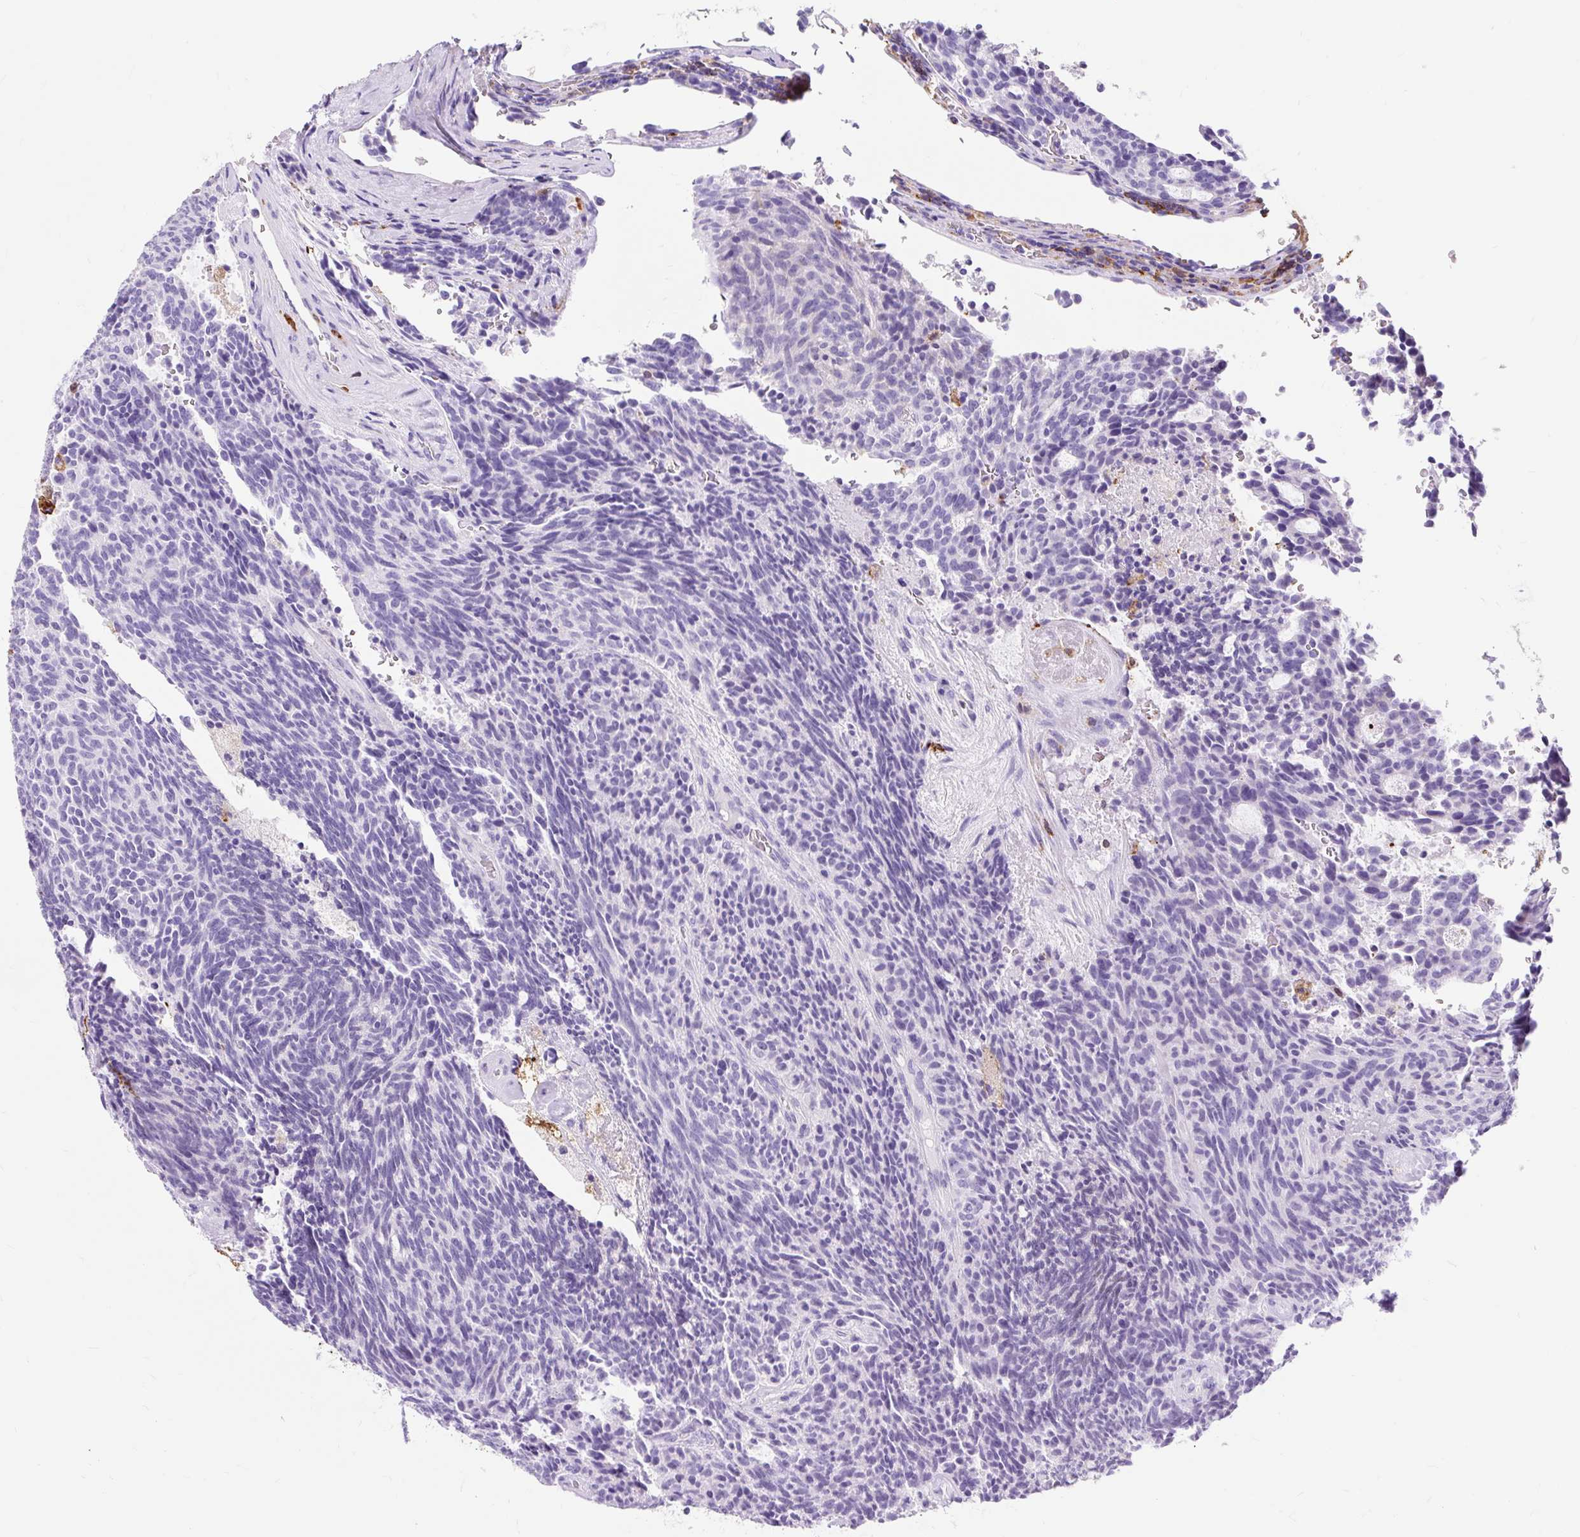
{"staining": {"intensity": "negative", "quantity": "none", "location": "none"}, "tissue": "carcinoid", "cell_type": "Tumor cells", "image_type": "cancer", "snomed": [{"axis": "morphology", "description": "Carcinoid, malignant, NOS"}, {"axis": "topography", "description": "Pancreas"}], "caption": "Immunohistochemical staining of human carcinoid displays no significant expression in tumor cells. (IHC, brightfield microscopy, high magnification).", "gene": "HLA-DRA", "patient": {"sex": "female", "age": 54}}